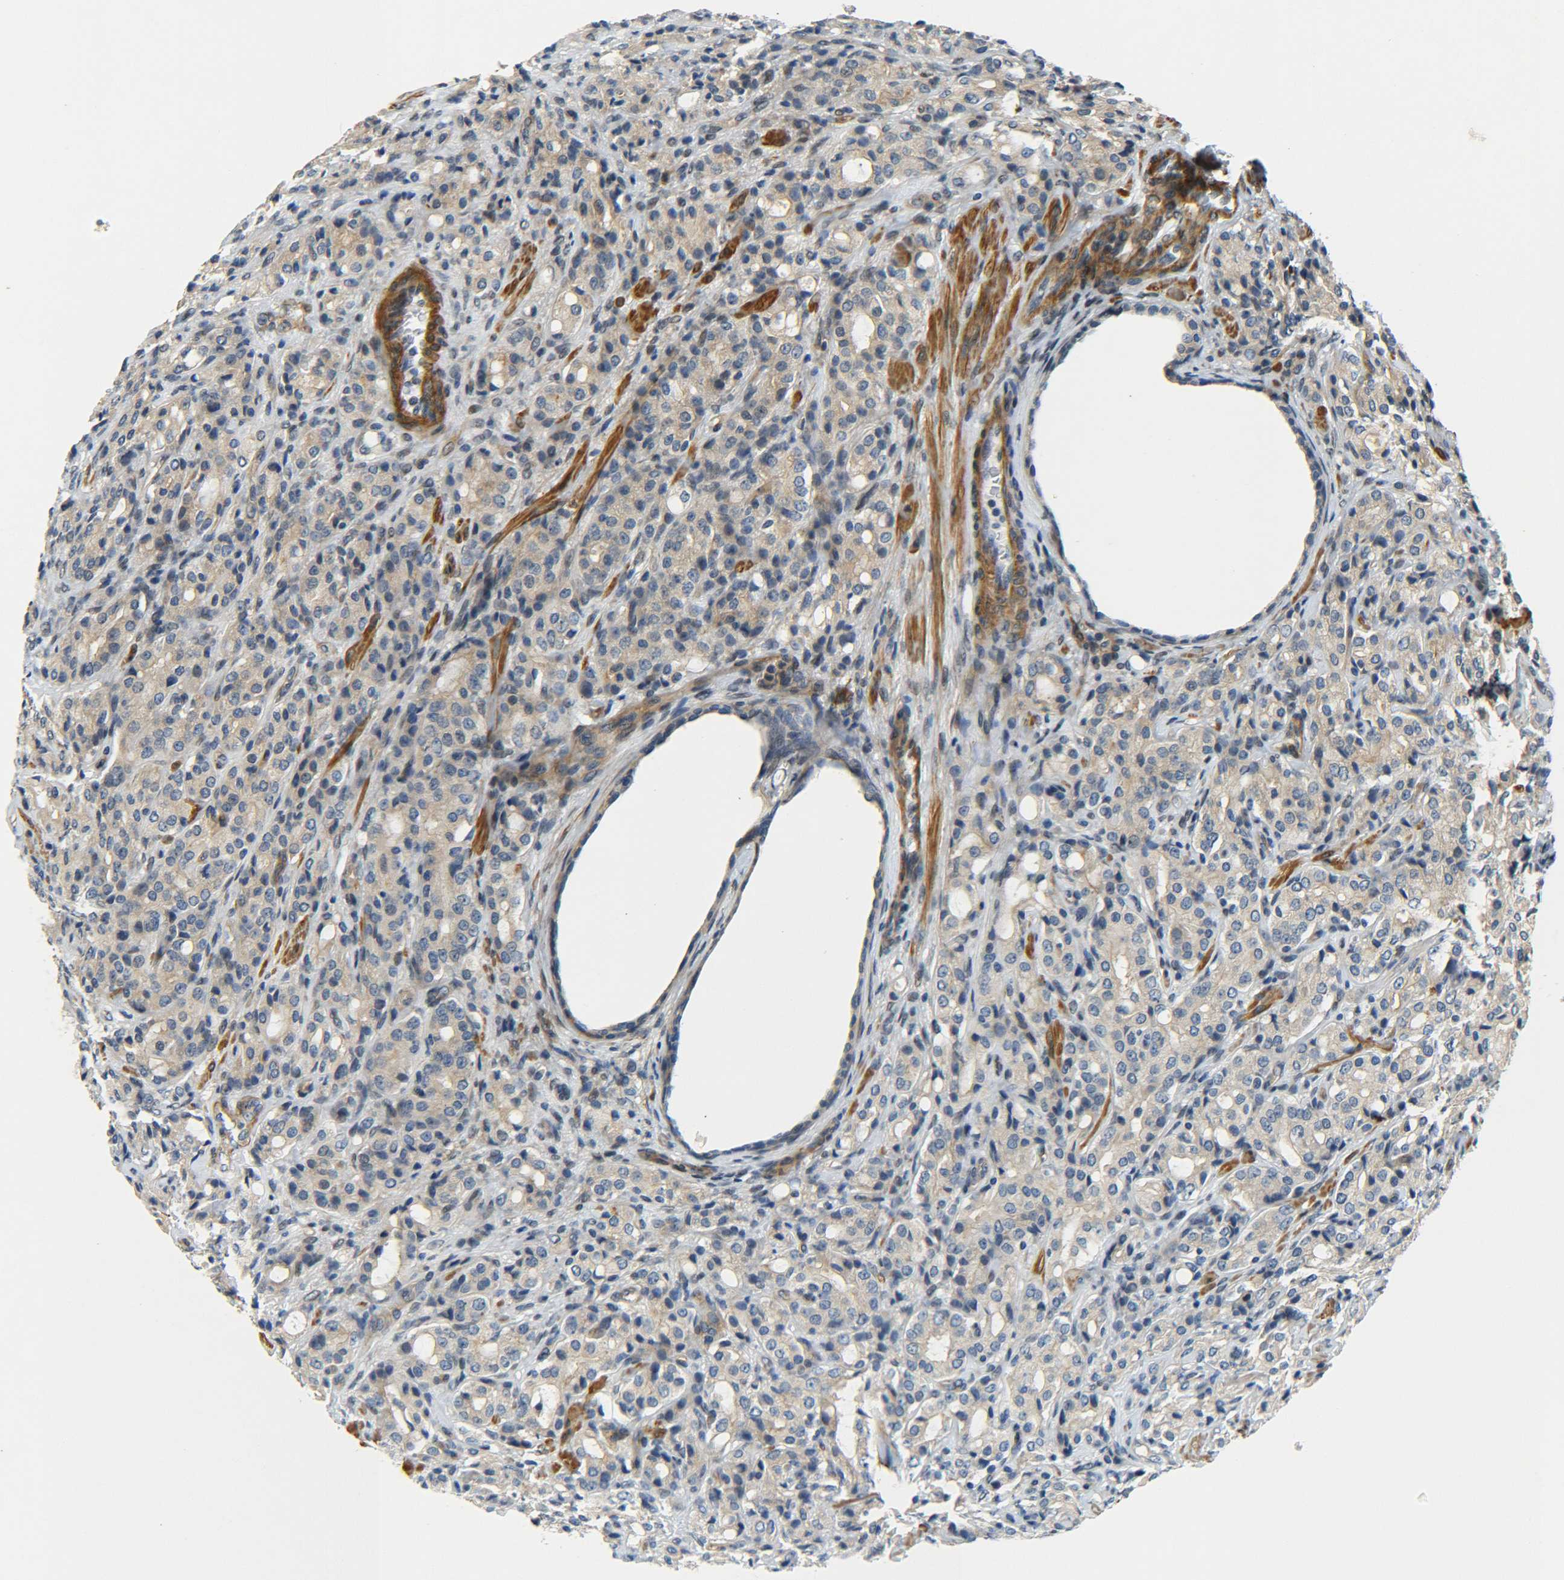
{"staining": {"intensity": "weak", "quantity": ">75%", "location": "cytoplasmic/membranous"}, "tissue": "prostate cancer", "cell_type": "Tumor cells", "image_type": "cancer", "snomed": [{"axis": "morphology", "description": "Adenocarcinoma, High grade"}, {"axis": "topography", "description": "Prostate"}], "caption": "An immunohistochemistry (IHC) histopathology image of tumor tissue is shown. Protein staining in brown labels weak cytoplasmic/membranous positivity in prostate cancer within tumor cells.", "gene": "MEIS1", "patient": {"sex": "male", "age": 72}}